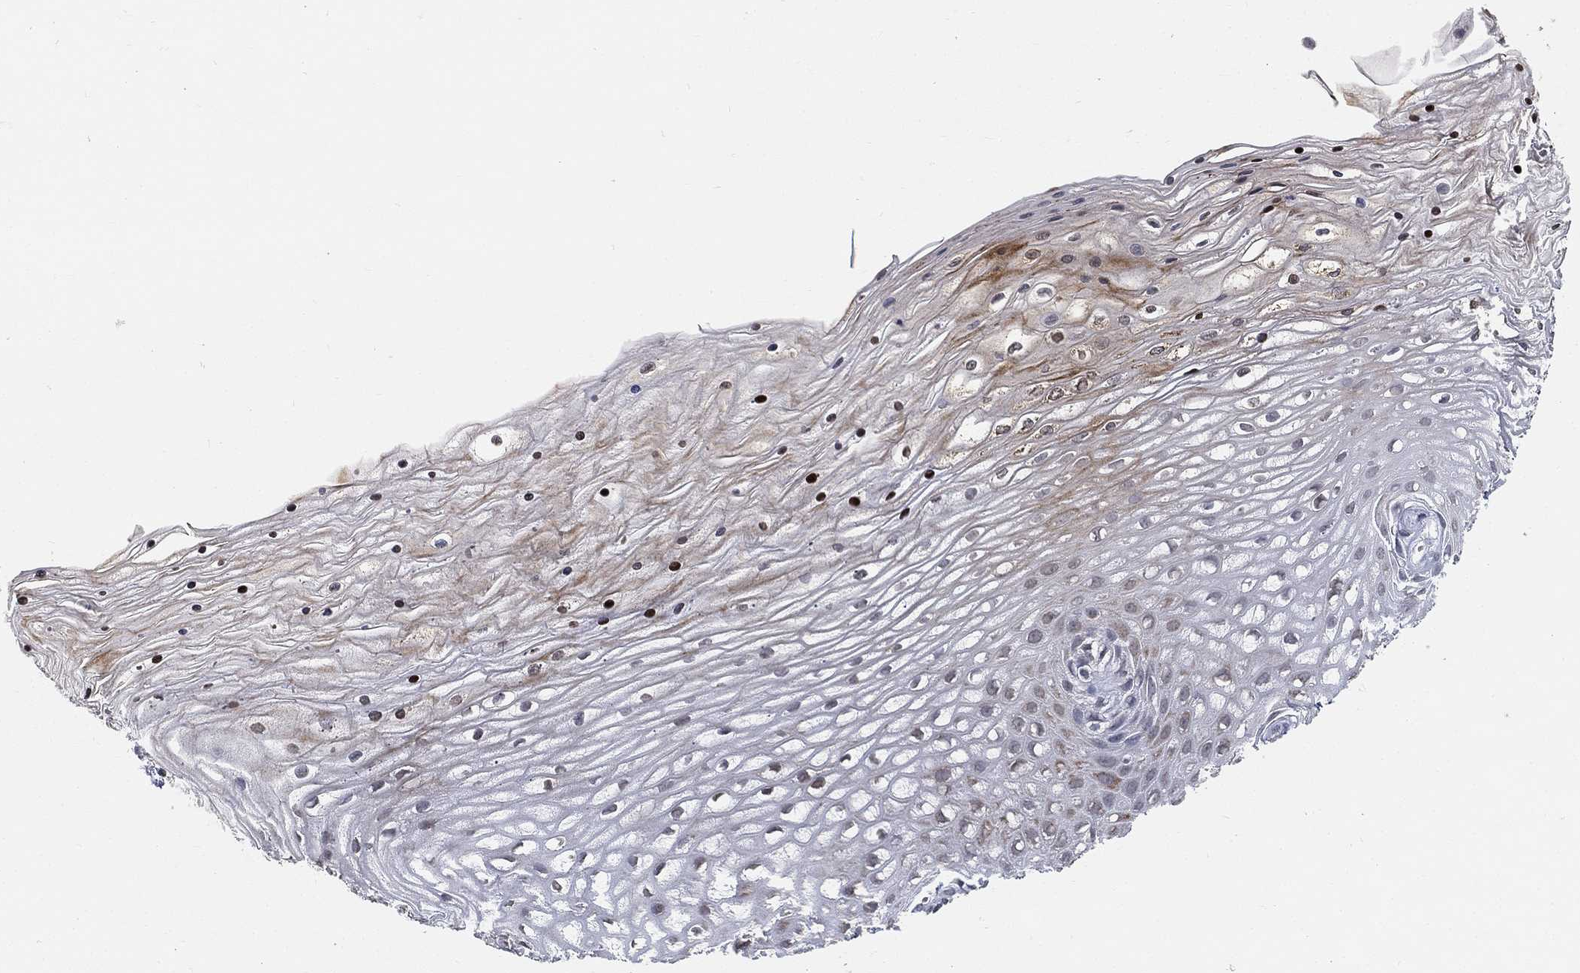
{"staining": {"intensity": "negative", "quantity": "none", "location": "none"}, "tissue": "cervix", "cell_type": "Glandular cells", "image_type": "normal", "snomed": [{"axis": "morphology", "description": "Normal tissue, NOS"}, {"axis": "topography", "description": "Cervix"}], "caption": "Immunohistochemistry (IHC) histopathology image of normal cervix: cervix stained with DAB displays no significant protein positivity in glandular cells.", "gene": "ARG1", "patient": {"sex": "female", "age": 35}}